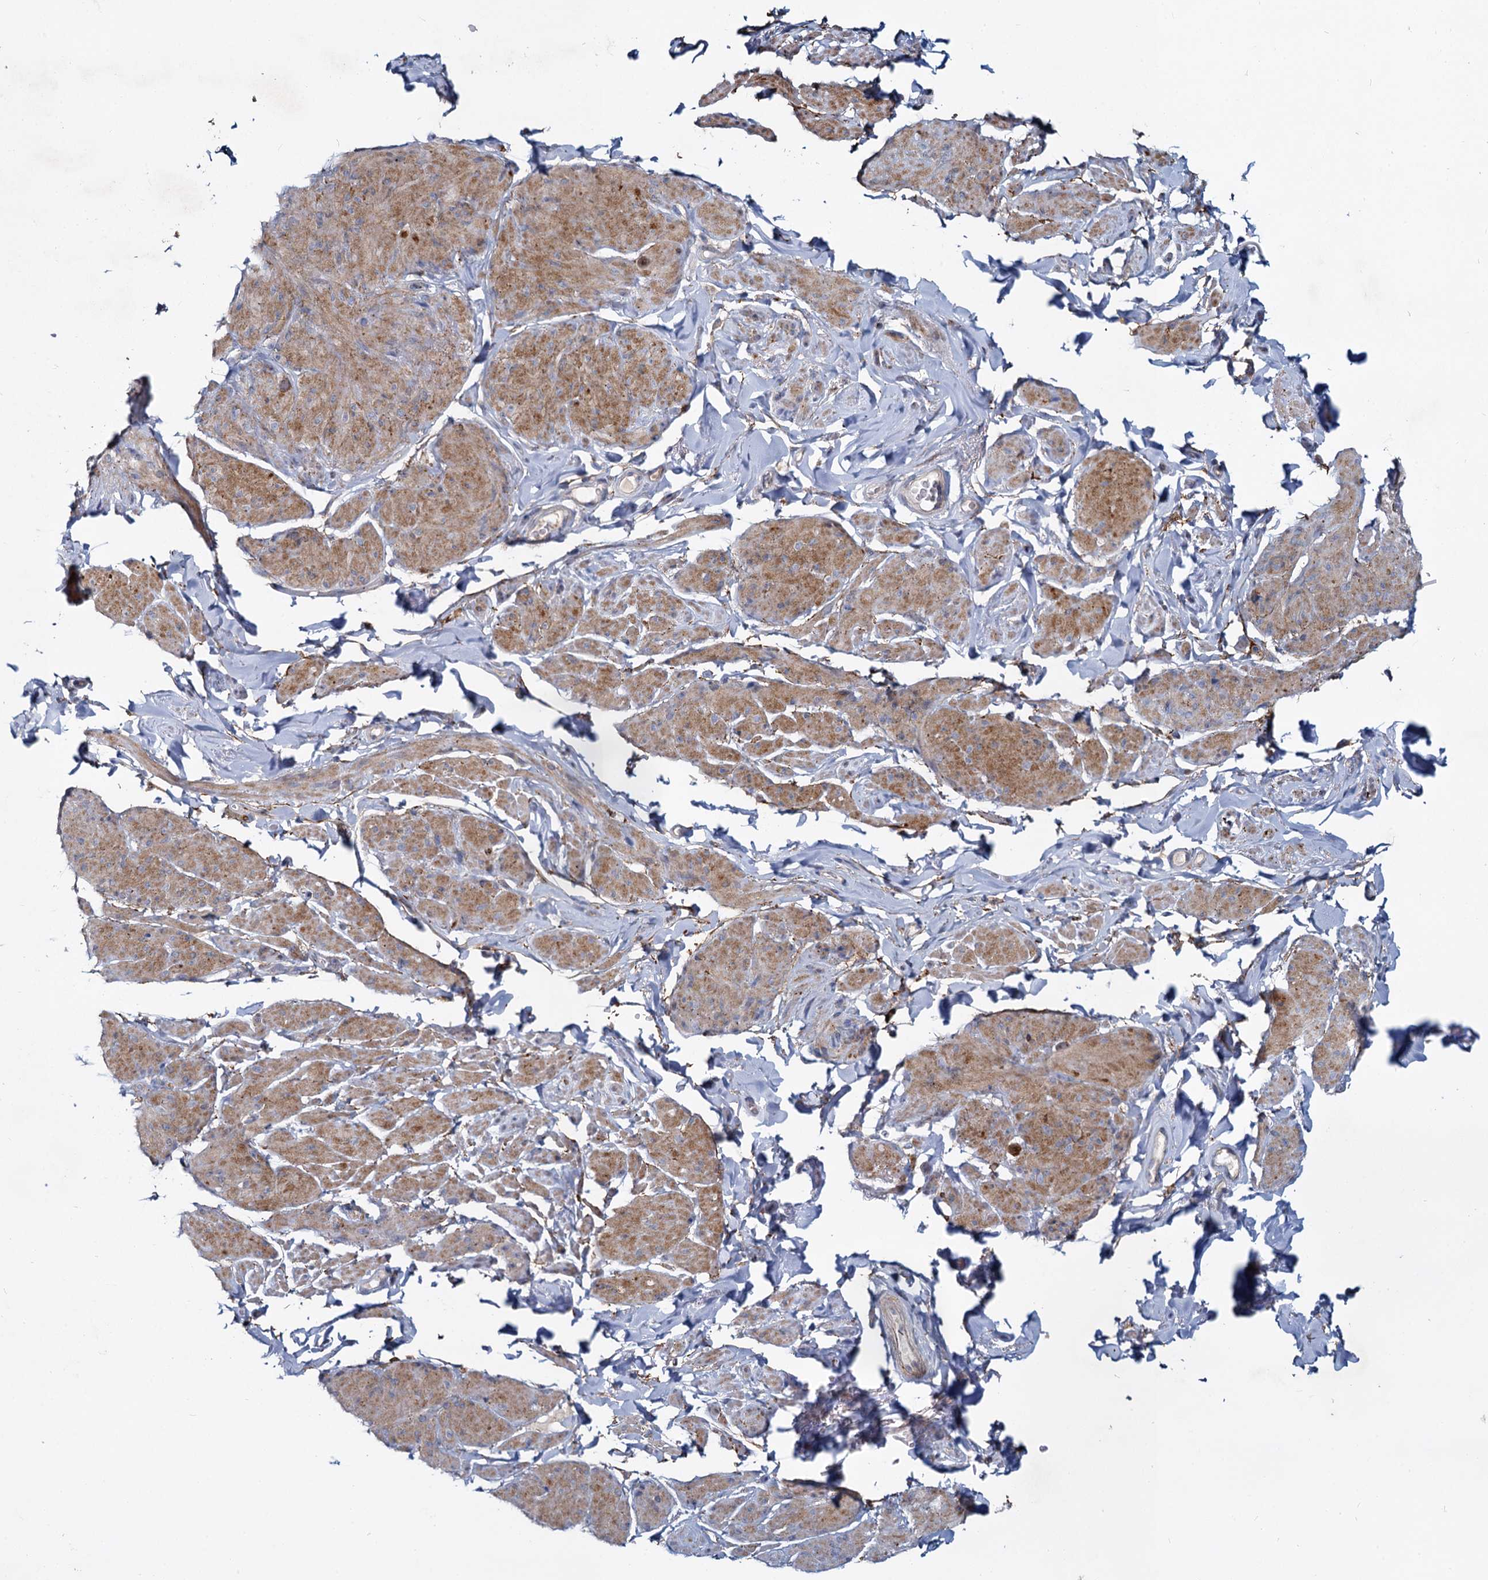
{"staining": {"intensity": "moderate", "quantity": "25%-75%", "location": "cytoplasmic/membranous"}, "tissue": "smooth muscle", "cell_type": "Smooth muscle cells", "image_type": "normal", "snomed": [{"axis": "morphology", "description": "Normal tissue, NOS"}, {"axis": "topography", "description": "Smooth muscle"}, {"axis": "topography", "description": "Peripheral nerve tissue"}], "caption": "Immunohistochemical staining of unremarkable human smooth muscle displays 25%-75% levels of moderate cytoplasmic/membranous protein expression in approximately 25%-75% of smooth muscle cells.", "gene": "DCUN1D2", "patient": {"sex": "male", "age": 69}}